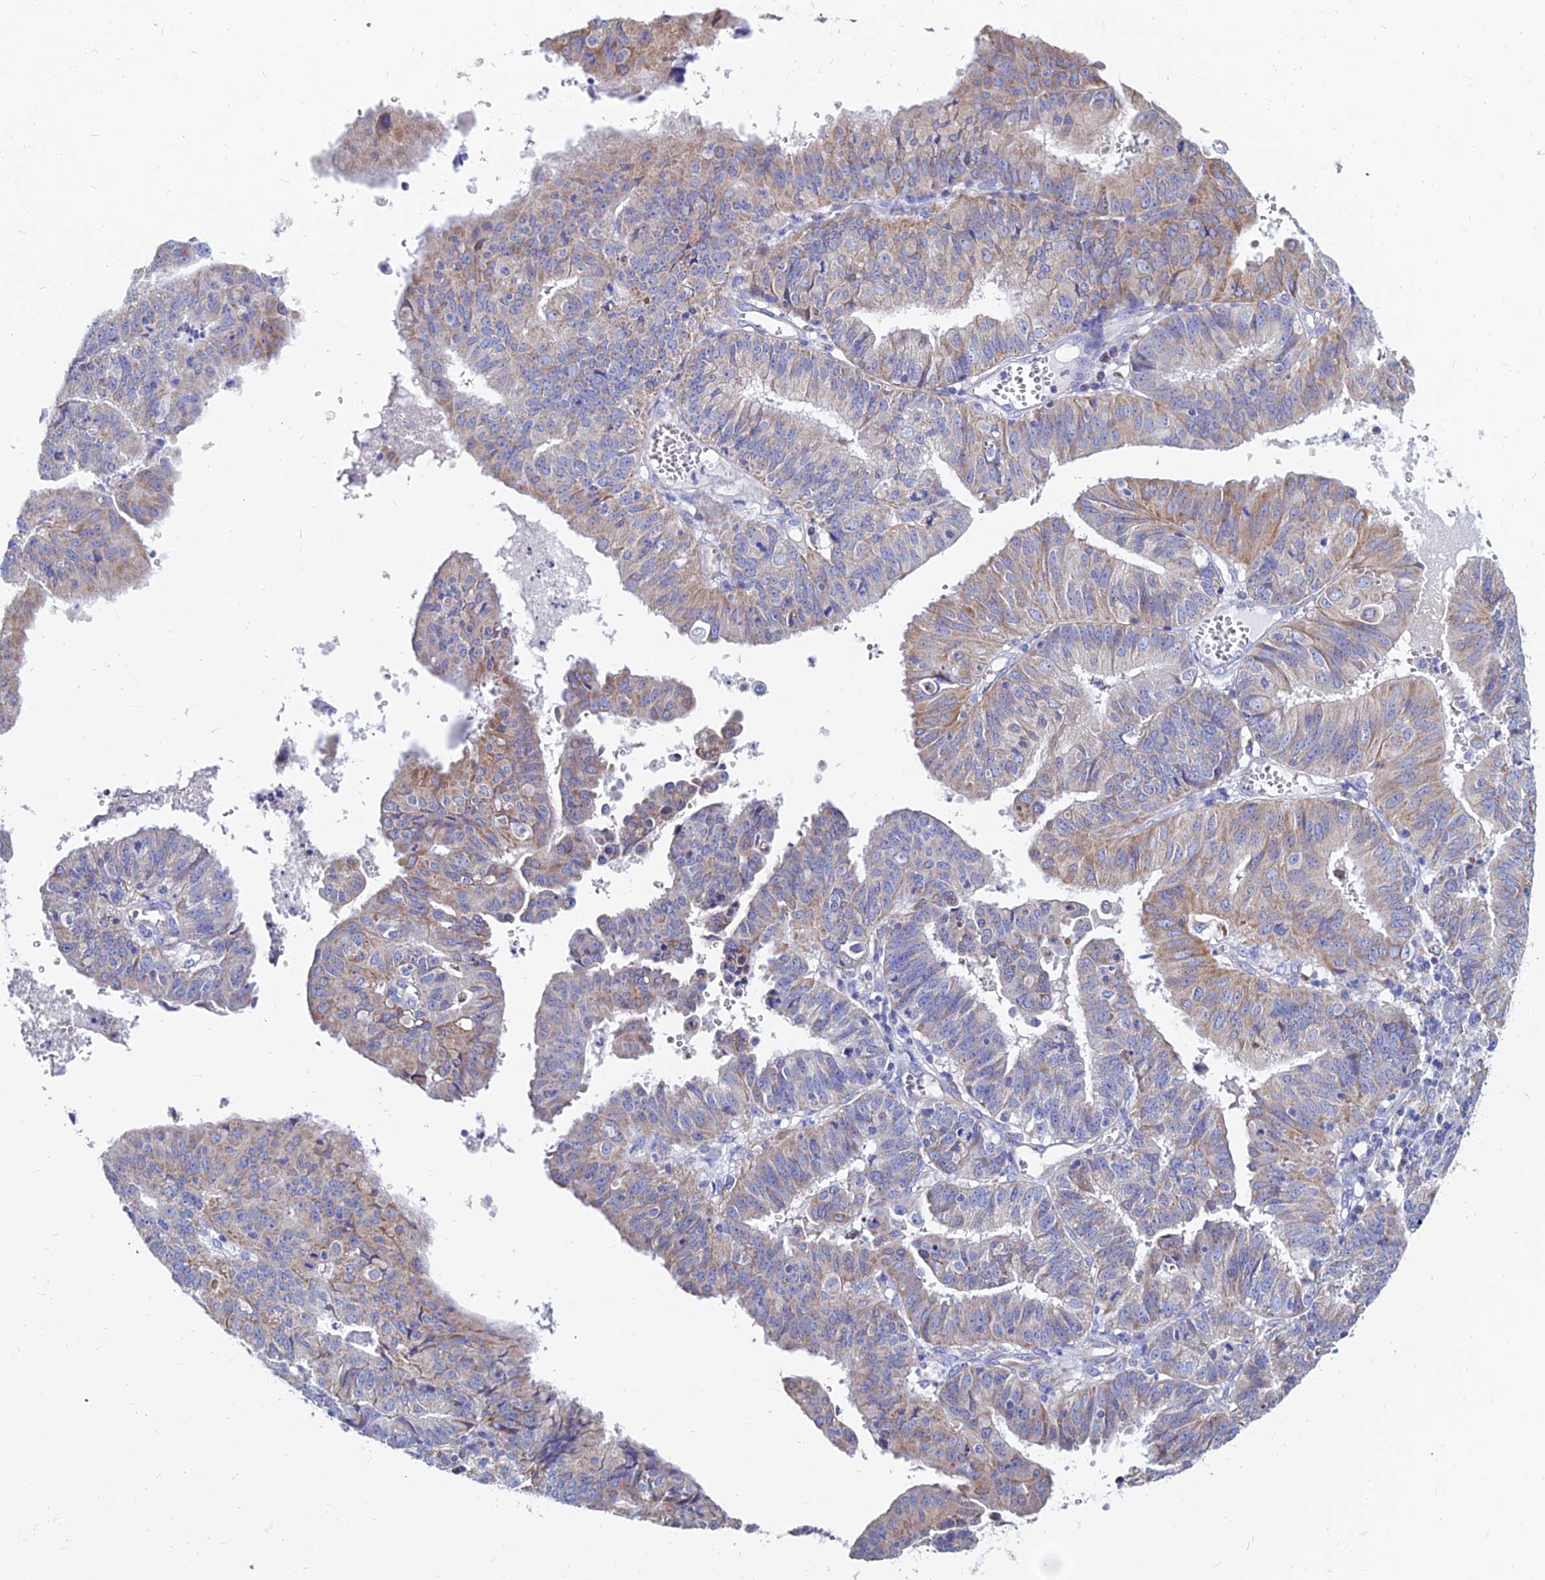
{"staining": {"intensity": "weak", "quantity": "25%-75%", "location": "cytoplasmic/membranous"}, "tissue": "endometrial cancer", "cell_type": "Tumor cells", "image_type": "cancer", "snomed": [{"axis": "morphology", "description": "Adenocarcinoma, NOS"}, {"axis": "topography", "description": "Endometrium"}], "caption": "Immunohistochemistry photomicrograph of neoplastic tissue: endometrial adenocarcinoma stained using immunohistochemistry (IHC) exhibits low levels of weak protein expression localized specifically in the cytoplasmic/membranous of tumor cells, appearing as a cytoplasmic/membranous brown color.", "gene": "MGST1", "patient": {"sex": "female", "age": 56}}